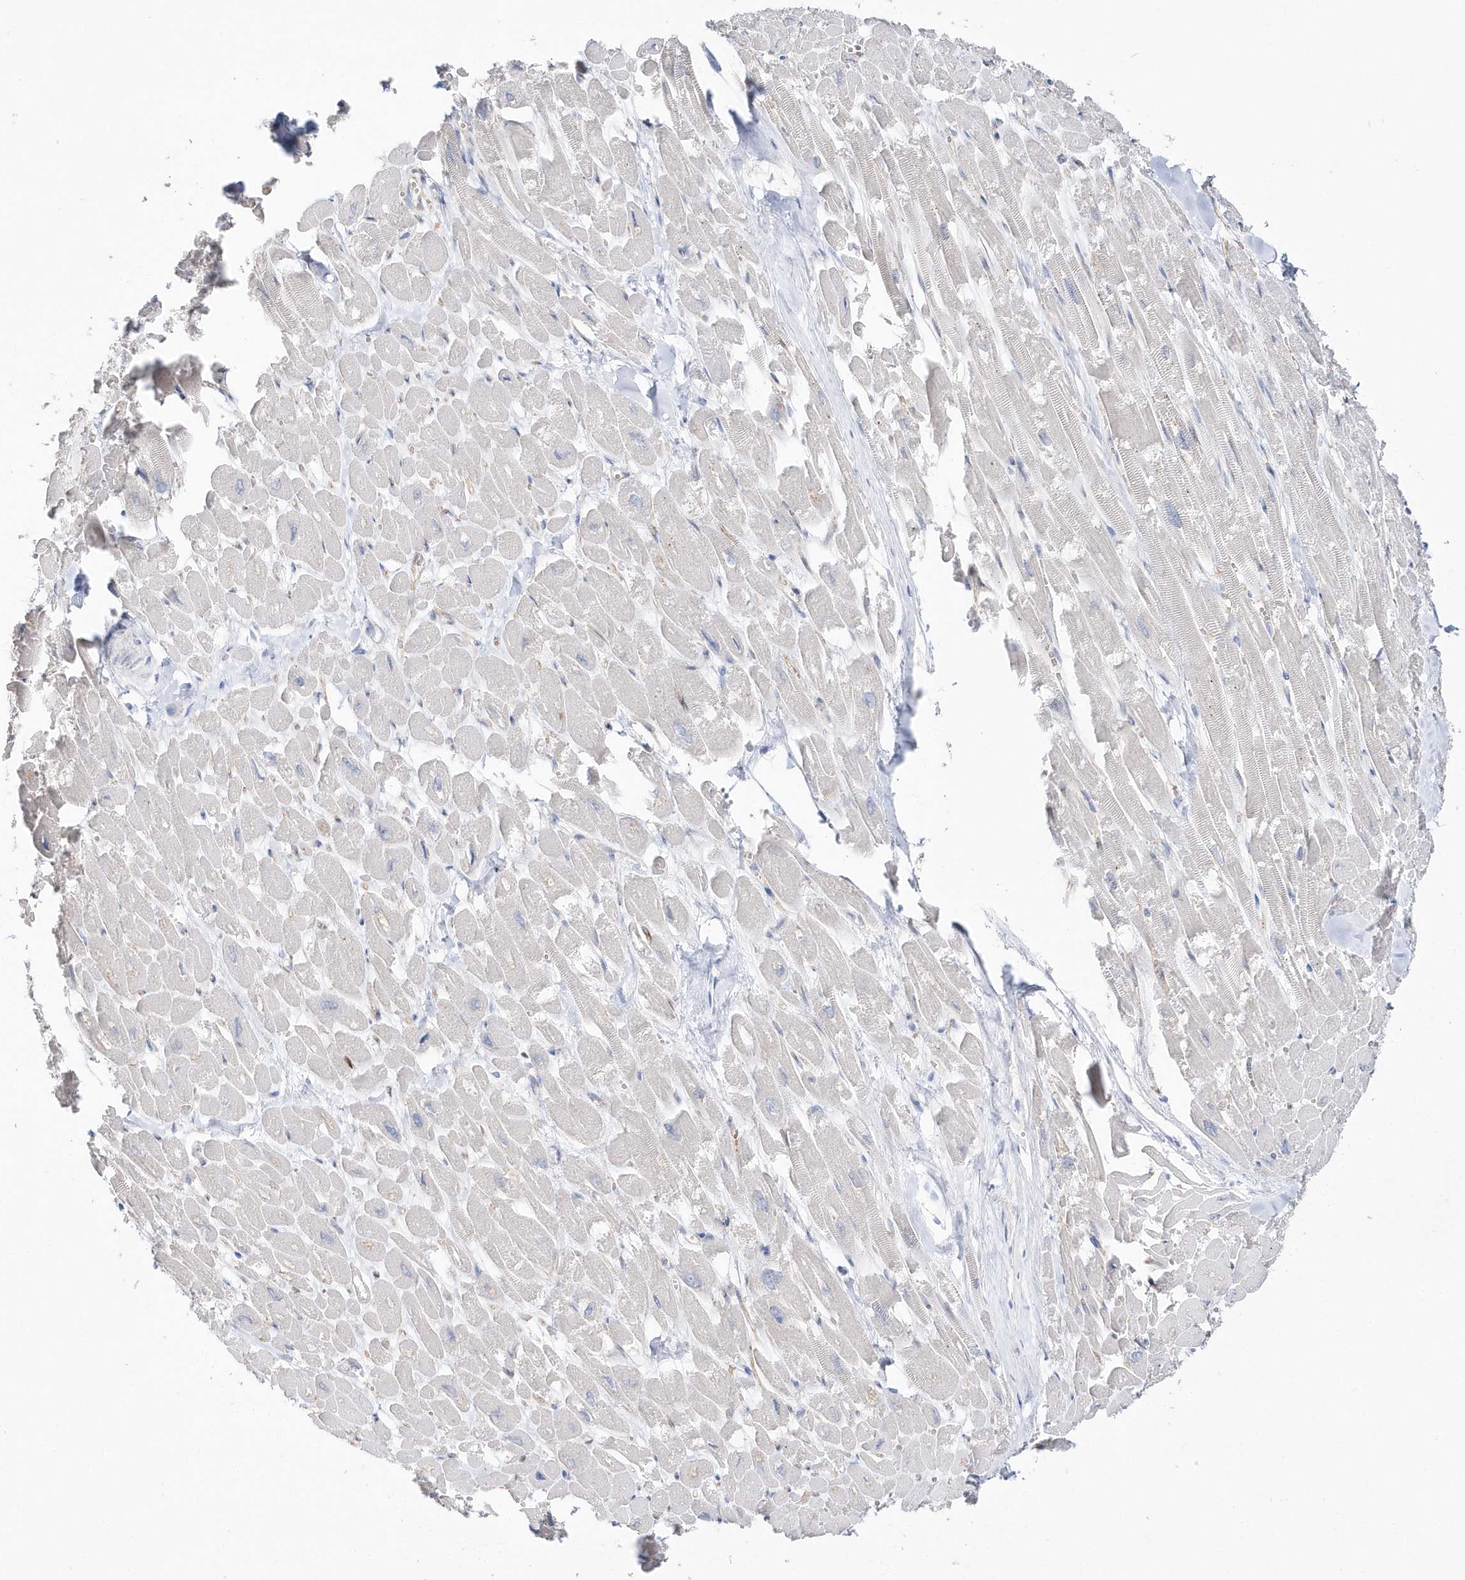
{"staining": {"intensity": "negative", "quantity": "none", "location": "none"}, "tissue": "heart muscle", "cell_type": "Cardiomyocytes", "image_type": "normal", "snomed": [{"axis": "morphology", "description": "Normal tissue, NOS"}, {"axis": "topography", "description": "Heart"}], "caption": "Immunohistochemistry micrograph of unremarkable heart muscle: heart muscle stained with DAB (3,3'-diaminobenzidine) reveals no significant protein staining in cardiomyocytes. (DAB immunohistochemistry (IHC) visualized using brightfield microscopy, high magnification).", "gene": "TMCO6", "patient": {"sex": "male", "age": 54}}